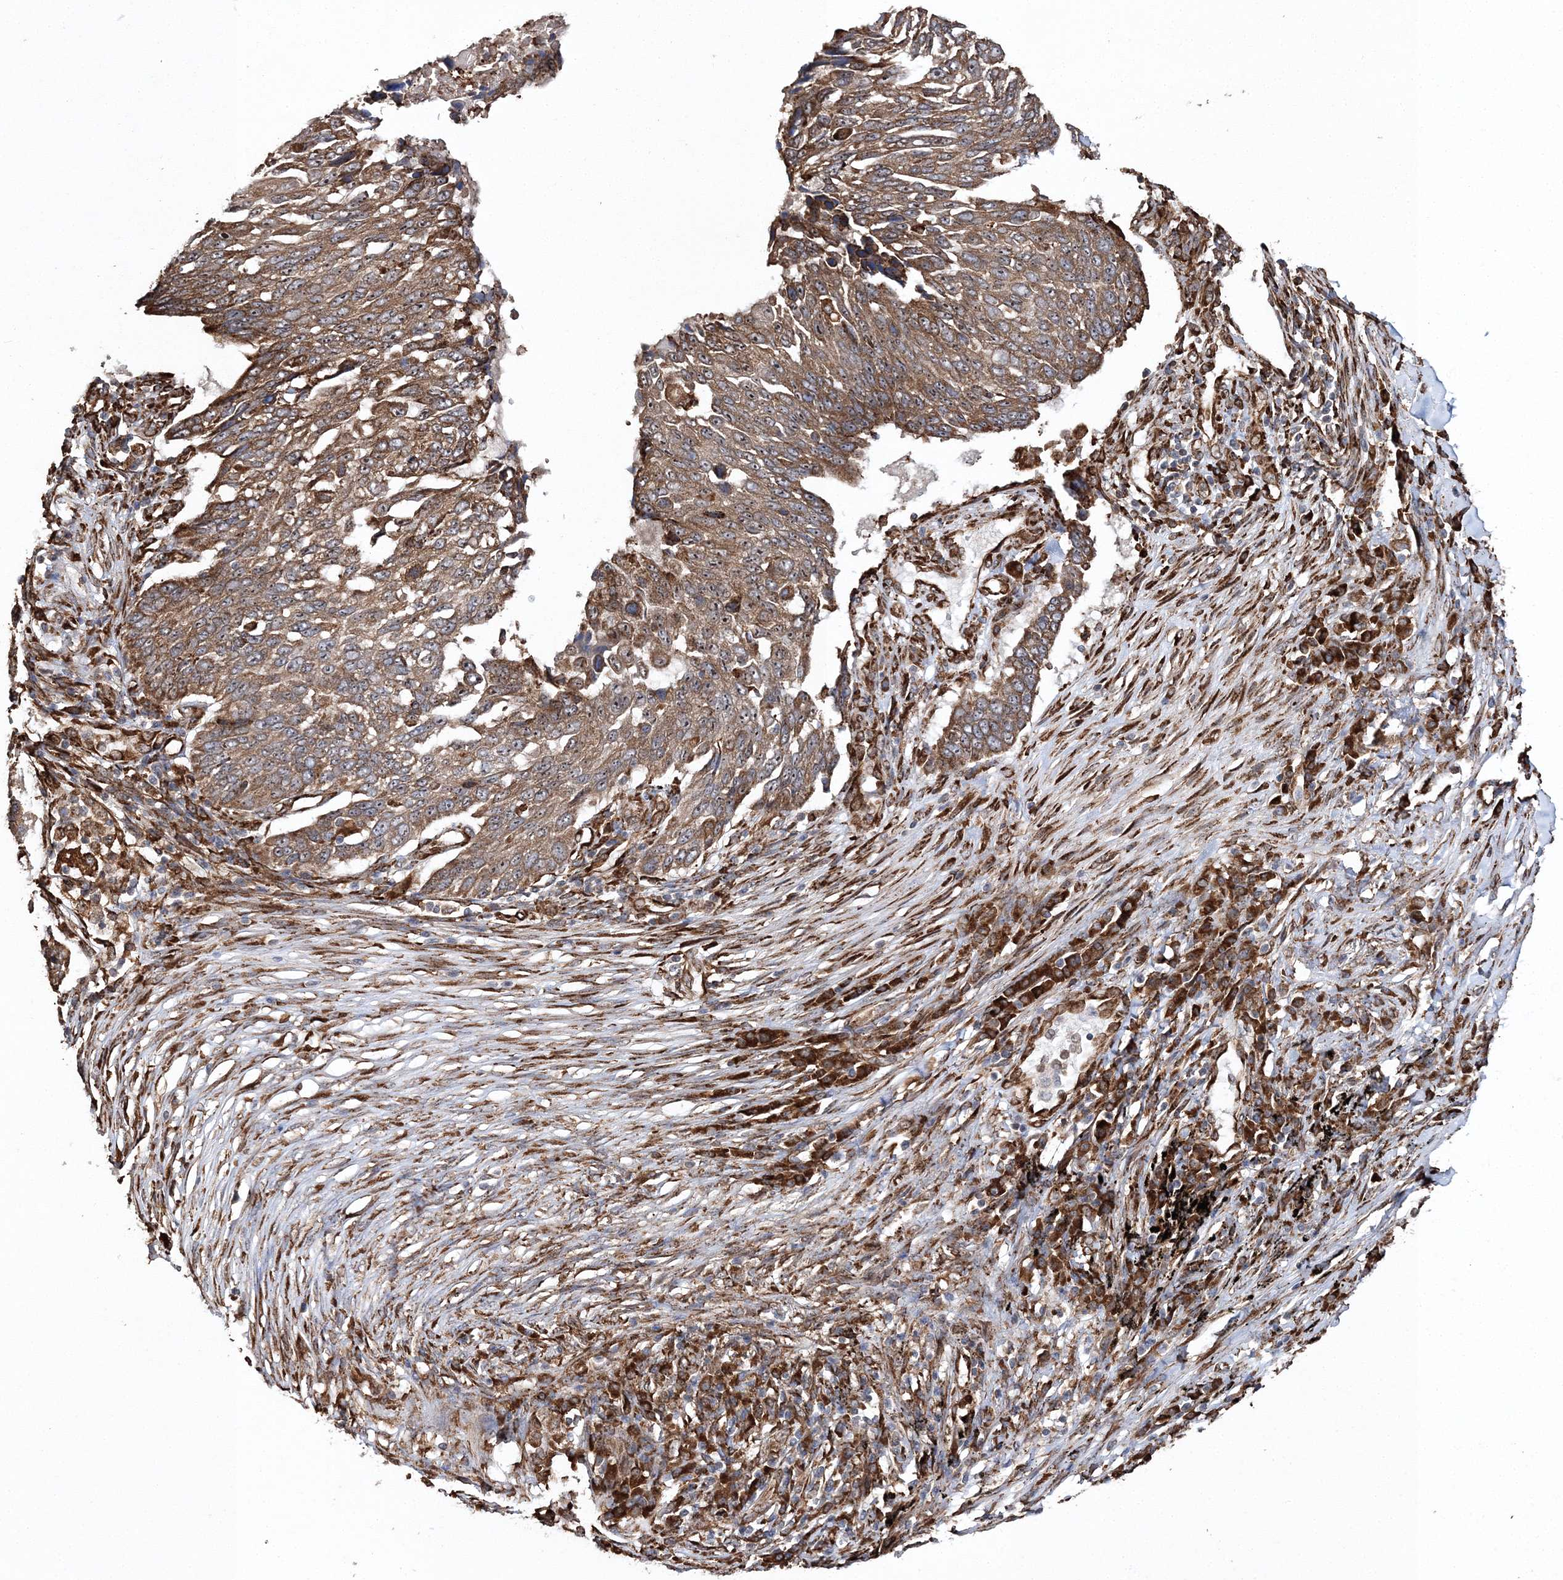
{"staining": {"intensity": "moderate", "quantity": ">75%", "location": "cytoplasmic/membranous"}, "tissue": "lung cancer", "cell_type": "Tumor cells", "image_type": "cancer", "snomed": [{"axis": "morphology", "description": "Squamous cell carcinoma, NOS"}, {"axis": "topography", "description": "Lung"}], "caption": "Lung cancer (squamous cell carcinoma) tissue reveals moderate cytoplasmic/membranous staining in about >75% of tumor cells, visualized by immunohistochemistry.", "gene": "SCRN3", "patient": {"sex": "male", "age": 66}}